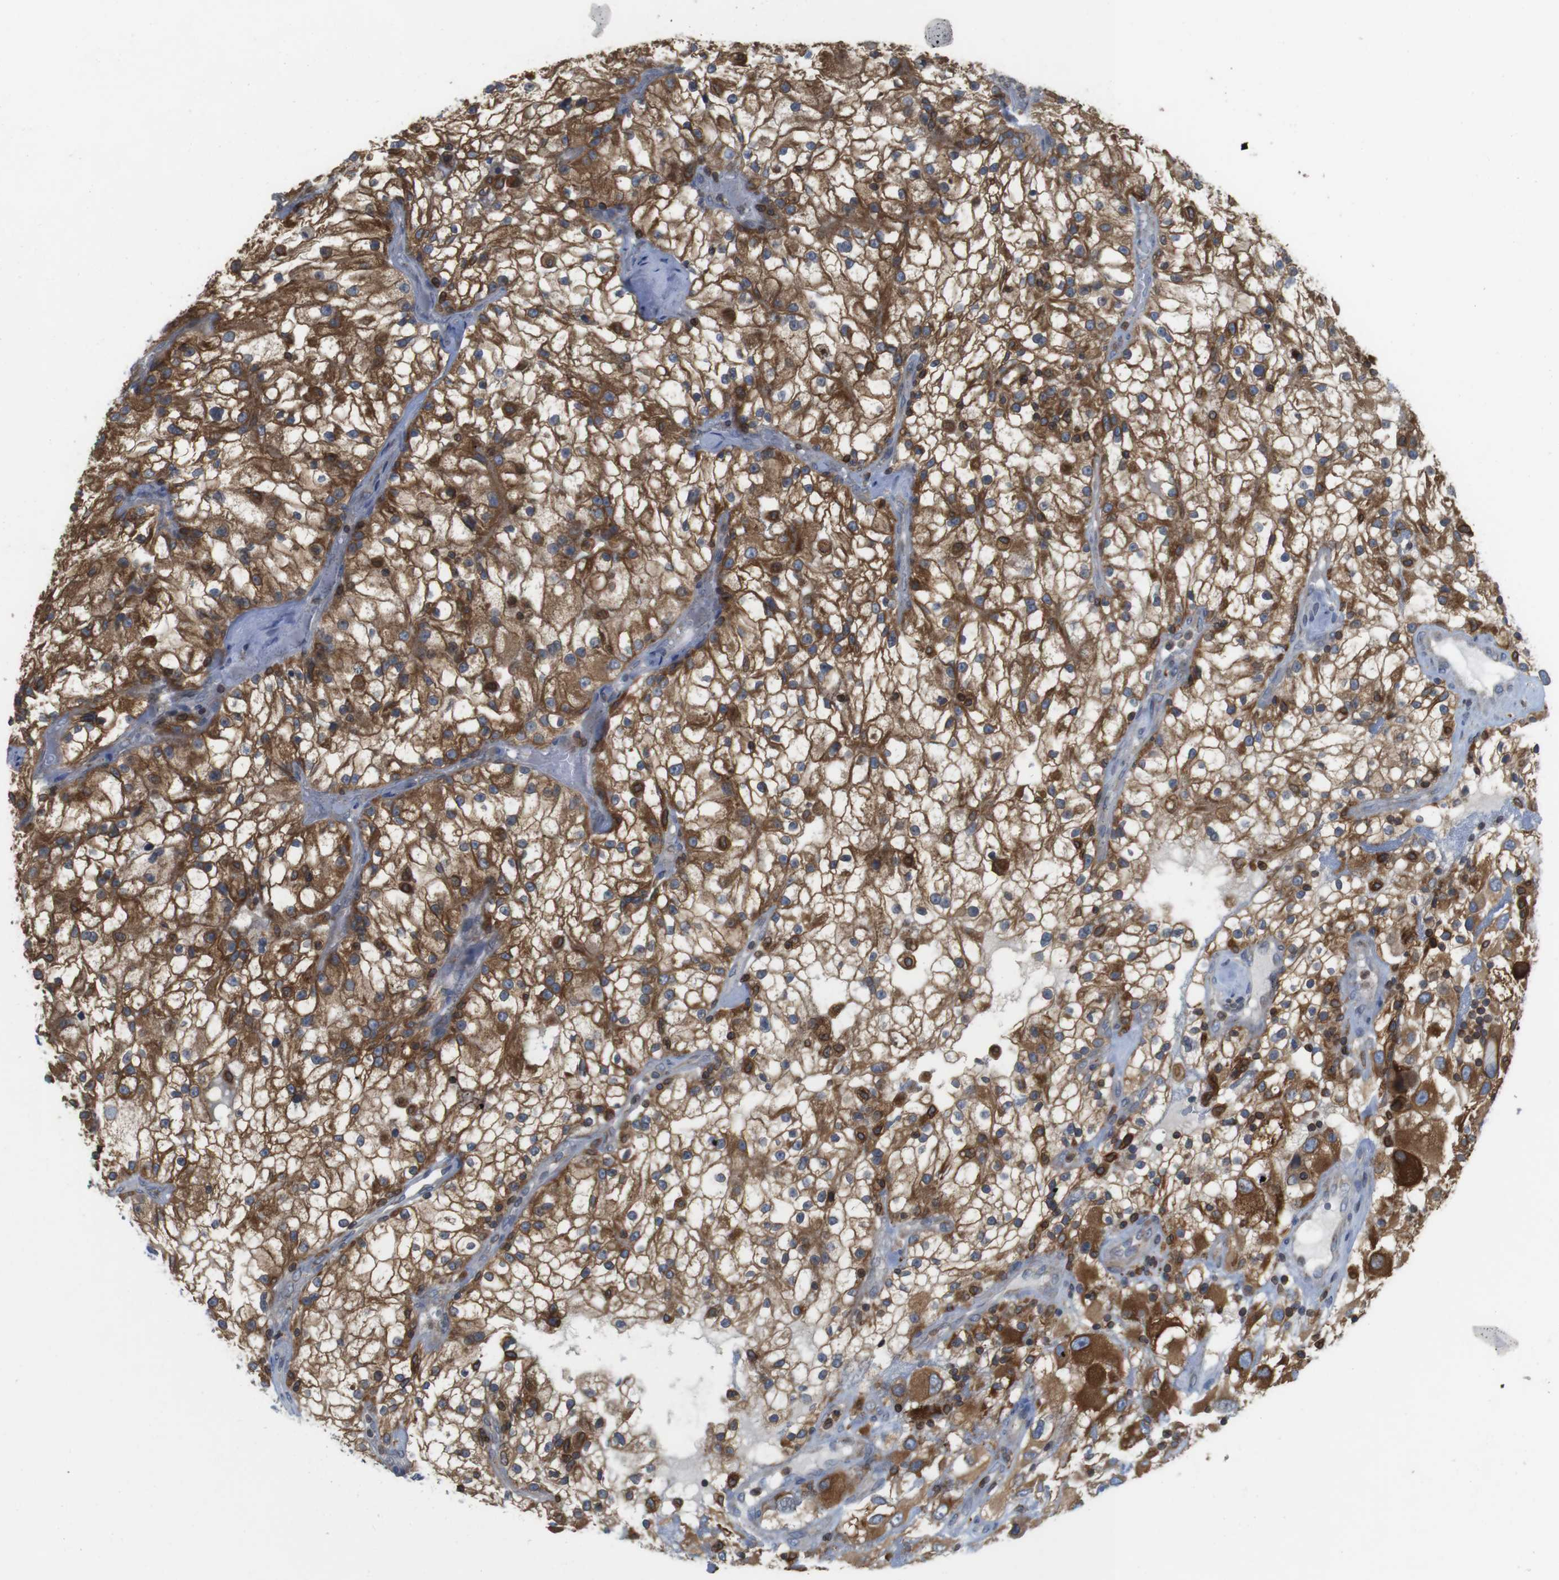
{"staining": {"intensity": "strong", "quantity": ">75%", "location": "cytoplasmic/membranous"}, "tissue": "renal cancer", "cell_type": "Tumor cells", "image_type": "cancer", "snomed": [{"axis": "morphology", "description": "Adenocarcinoma, NOS"}, {"axis": "topography", "description": "Kidney"}], "caption": "Renal adenocarcinoma stained with IHC exhibits strong cytoplasmic/membranous staining in about >75% of tumor cells. (Brightfield microscopy of DAB IHC at high magnification).", "gene": "ARL6IP5", "patient": {"sex": "female", "age": 52}}